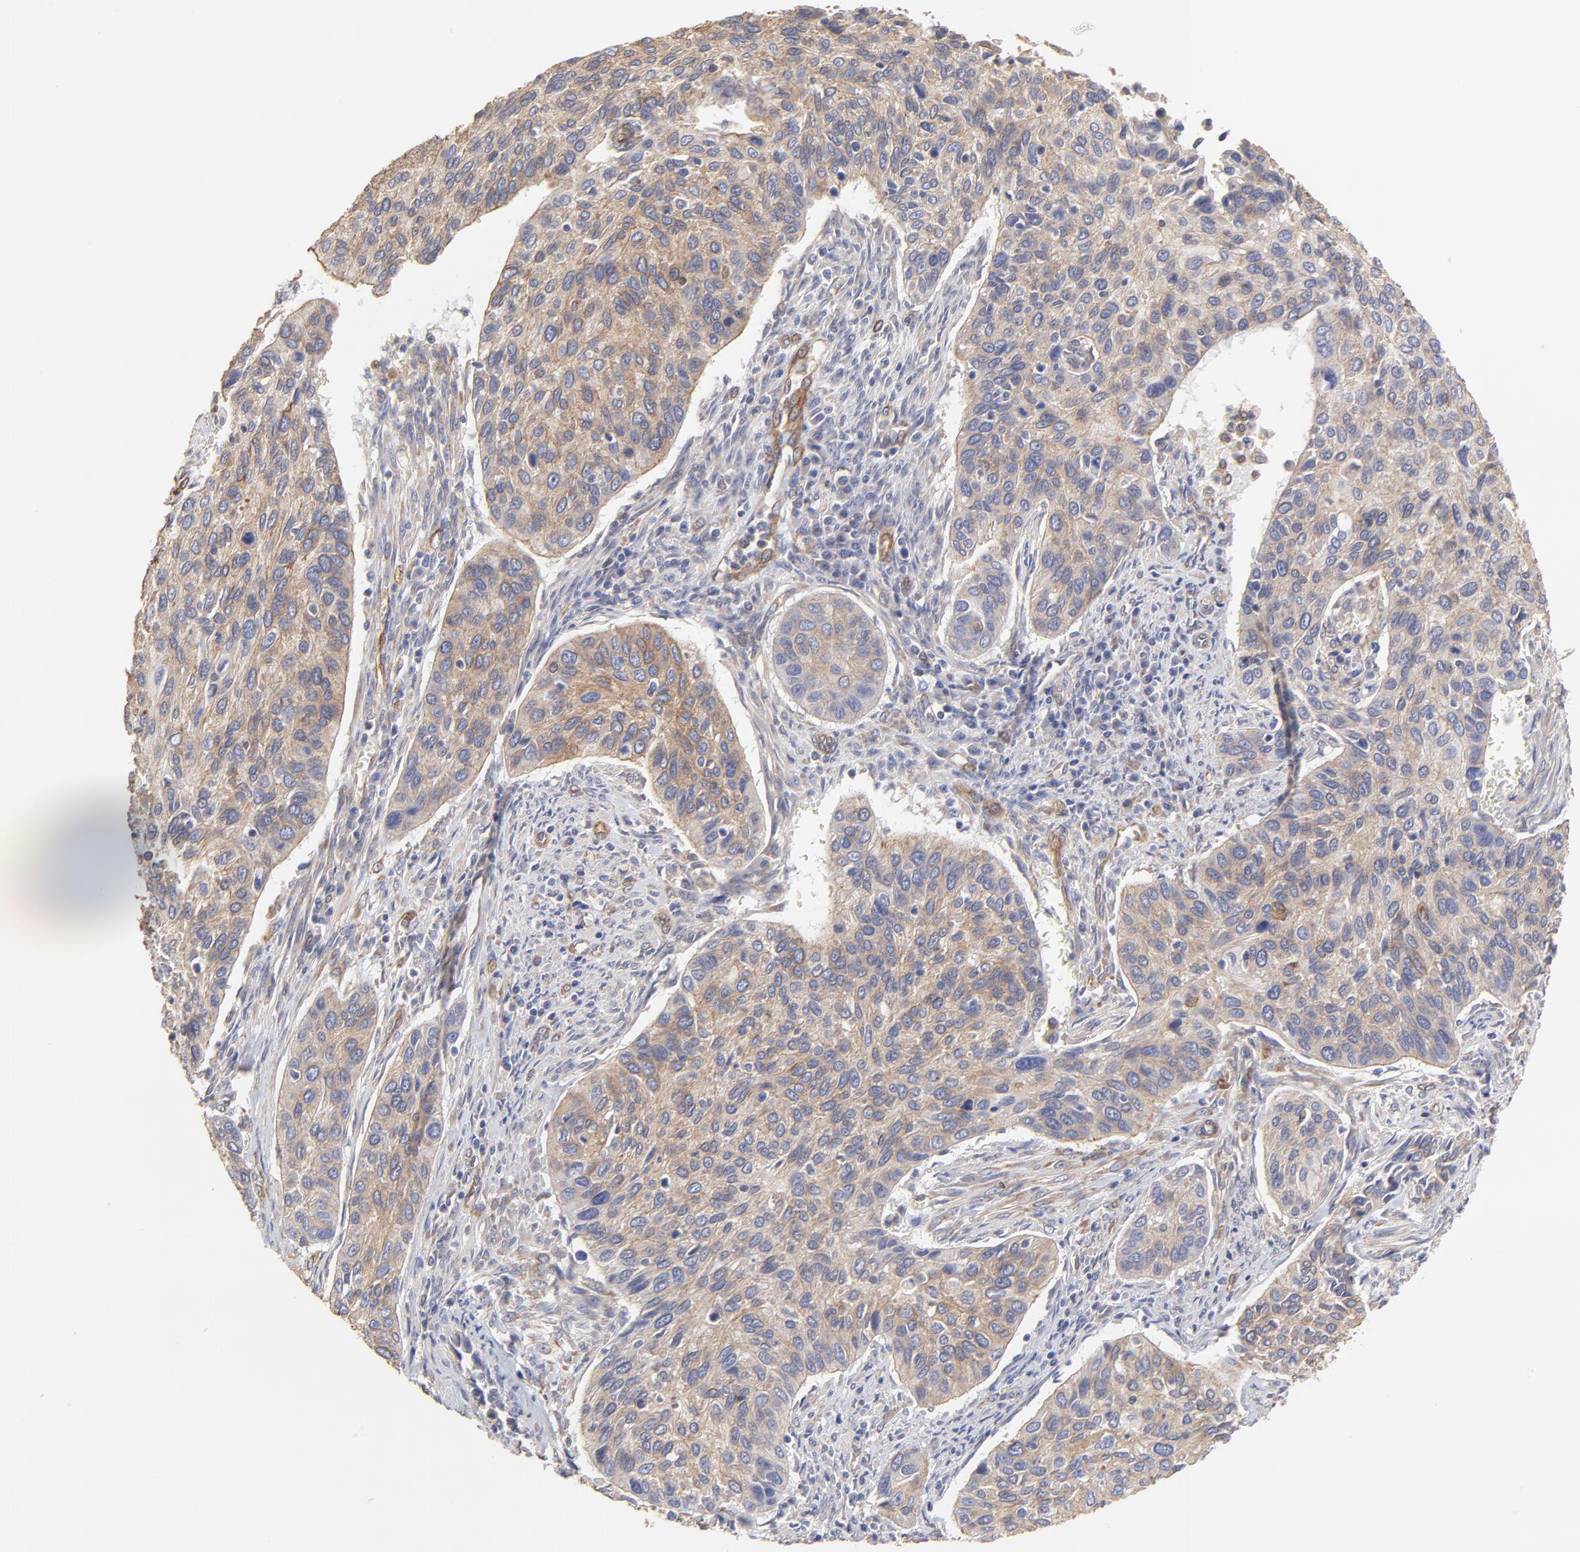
{"staining": {"intensity": "moderate", "quantity": ">75%", "location": "cytoplasmic/membranous"}, "tissue": "cervical cancer", "cell_type": "Tumor cells", "image_type": "cancer", "snomed": [{"axis": "morphology", "description": "Squamous cell carcinoma, NOS"}, {"axis": "topography", "description": "Cervix"}], "caption": "Moderate cytoplasmic/membranous expression for a protein is appreciated in about >75% of tumor cells of squamous cell carcinoma (cervical) using IHC.", "gene": "LRCH2", "patient": {"sex": "female", "age": 57}}